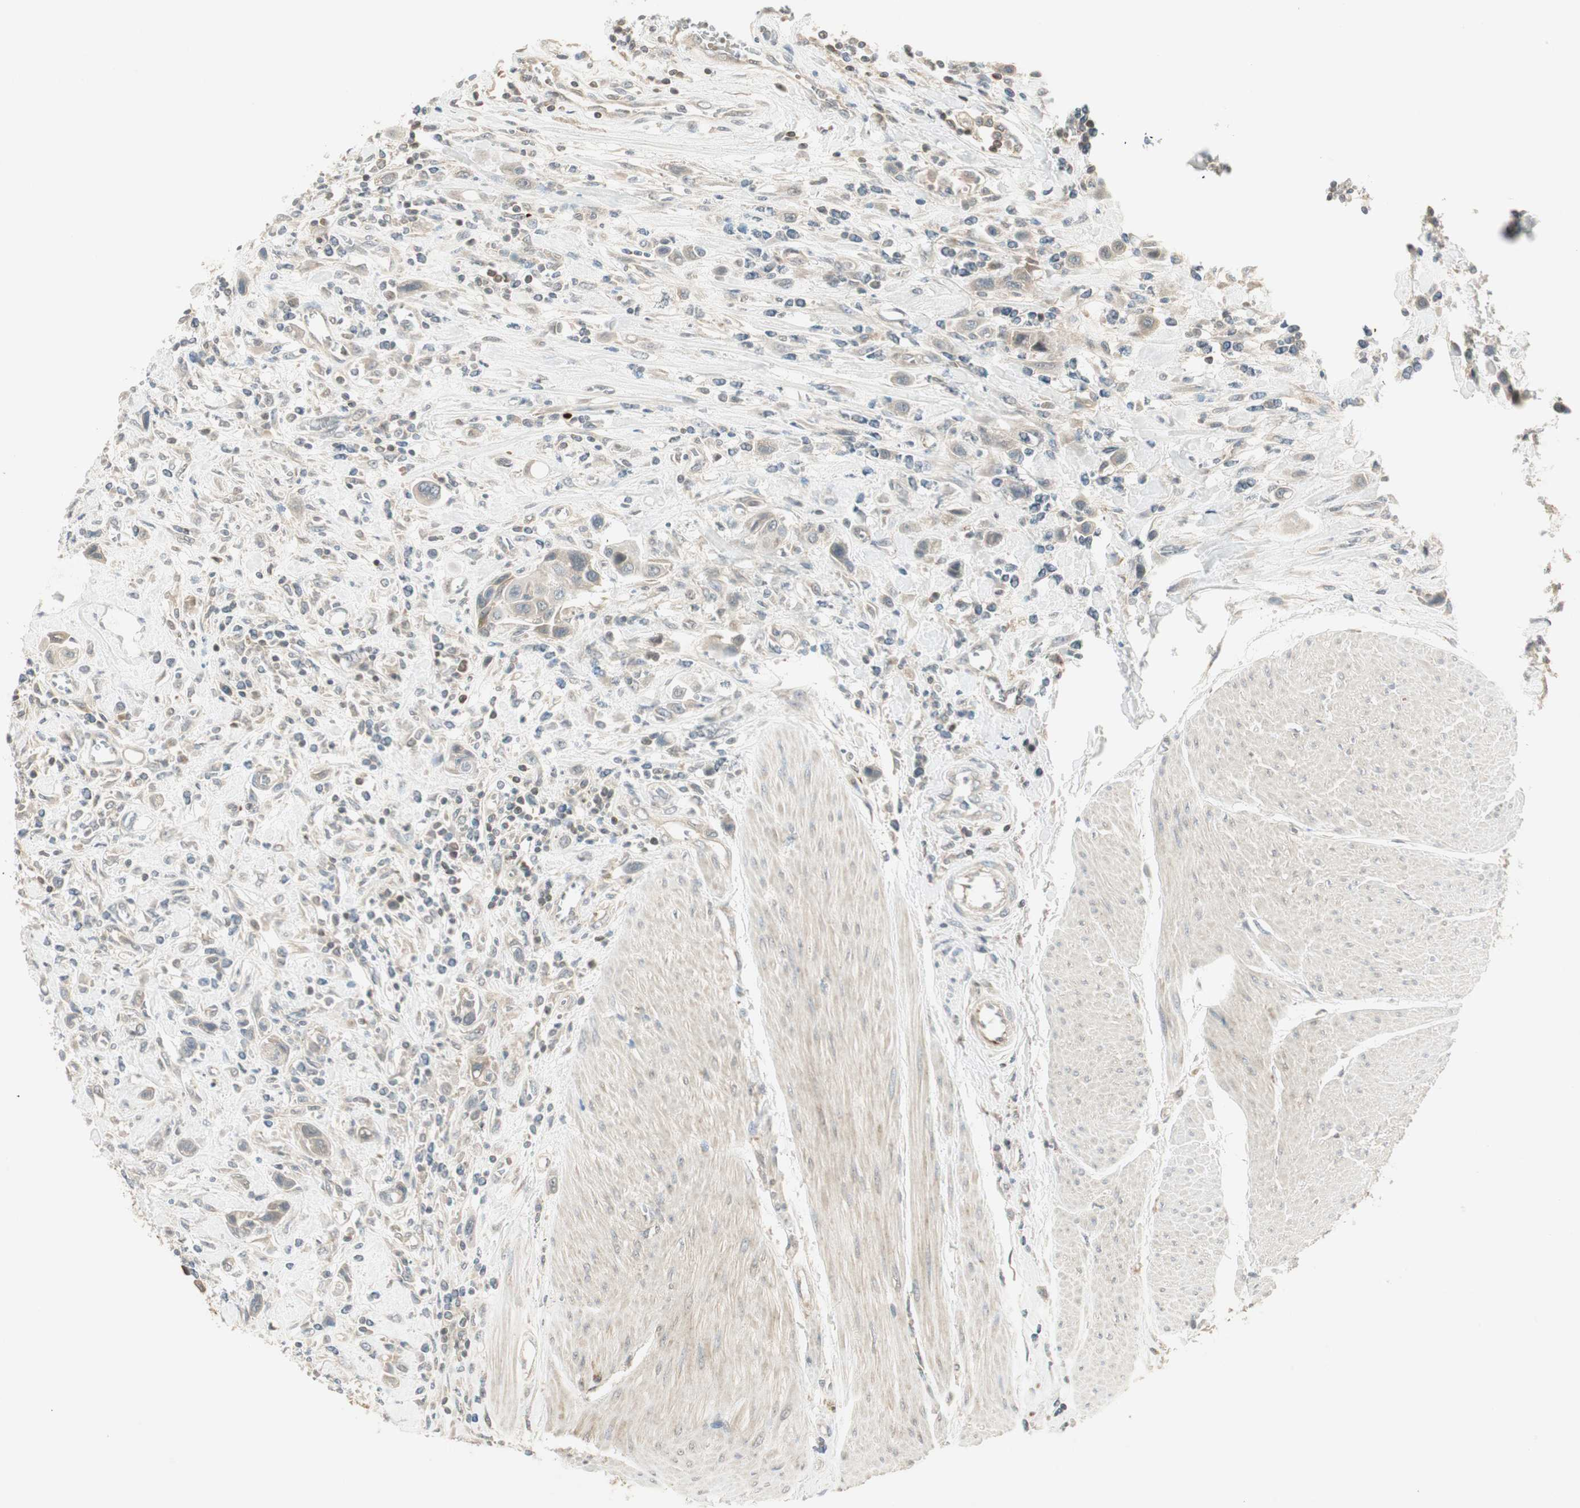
{"staining": {"intensity": "weak", "quantity": "25%-75%", "location": "cytoplasmic/membranous"}, "tissue": "urothelial cancer", "cell_type": "Tumor cells", "image_type": "cancer", "snomed": [{"axis": "morphology", "description": "Urothelial carcinoma, High grade"}, {"axis": "topography", "description": "Urinary bladder"}], "caption": "The immunohistochemical stain highlights weak cytoplasmic/membranous positivity in tumor cells of urothelial cancer tissue.", "gene": "USP2", "patient": {"sex": "male", "age": 50}}